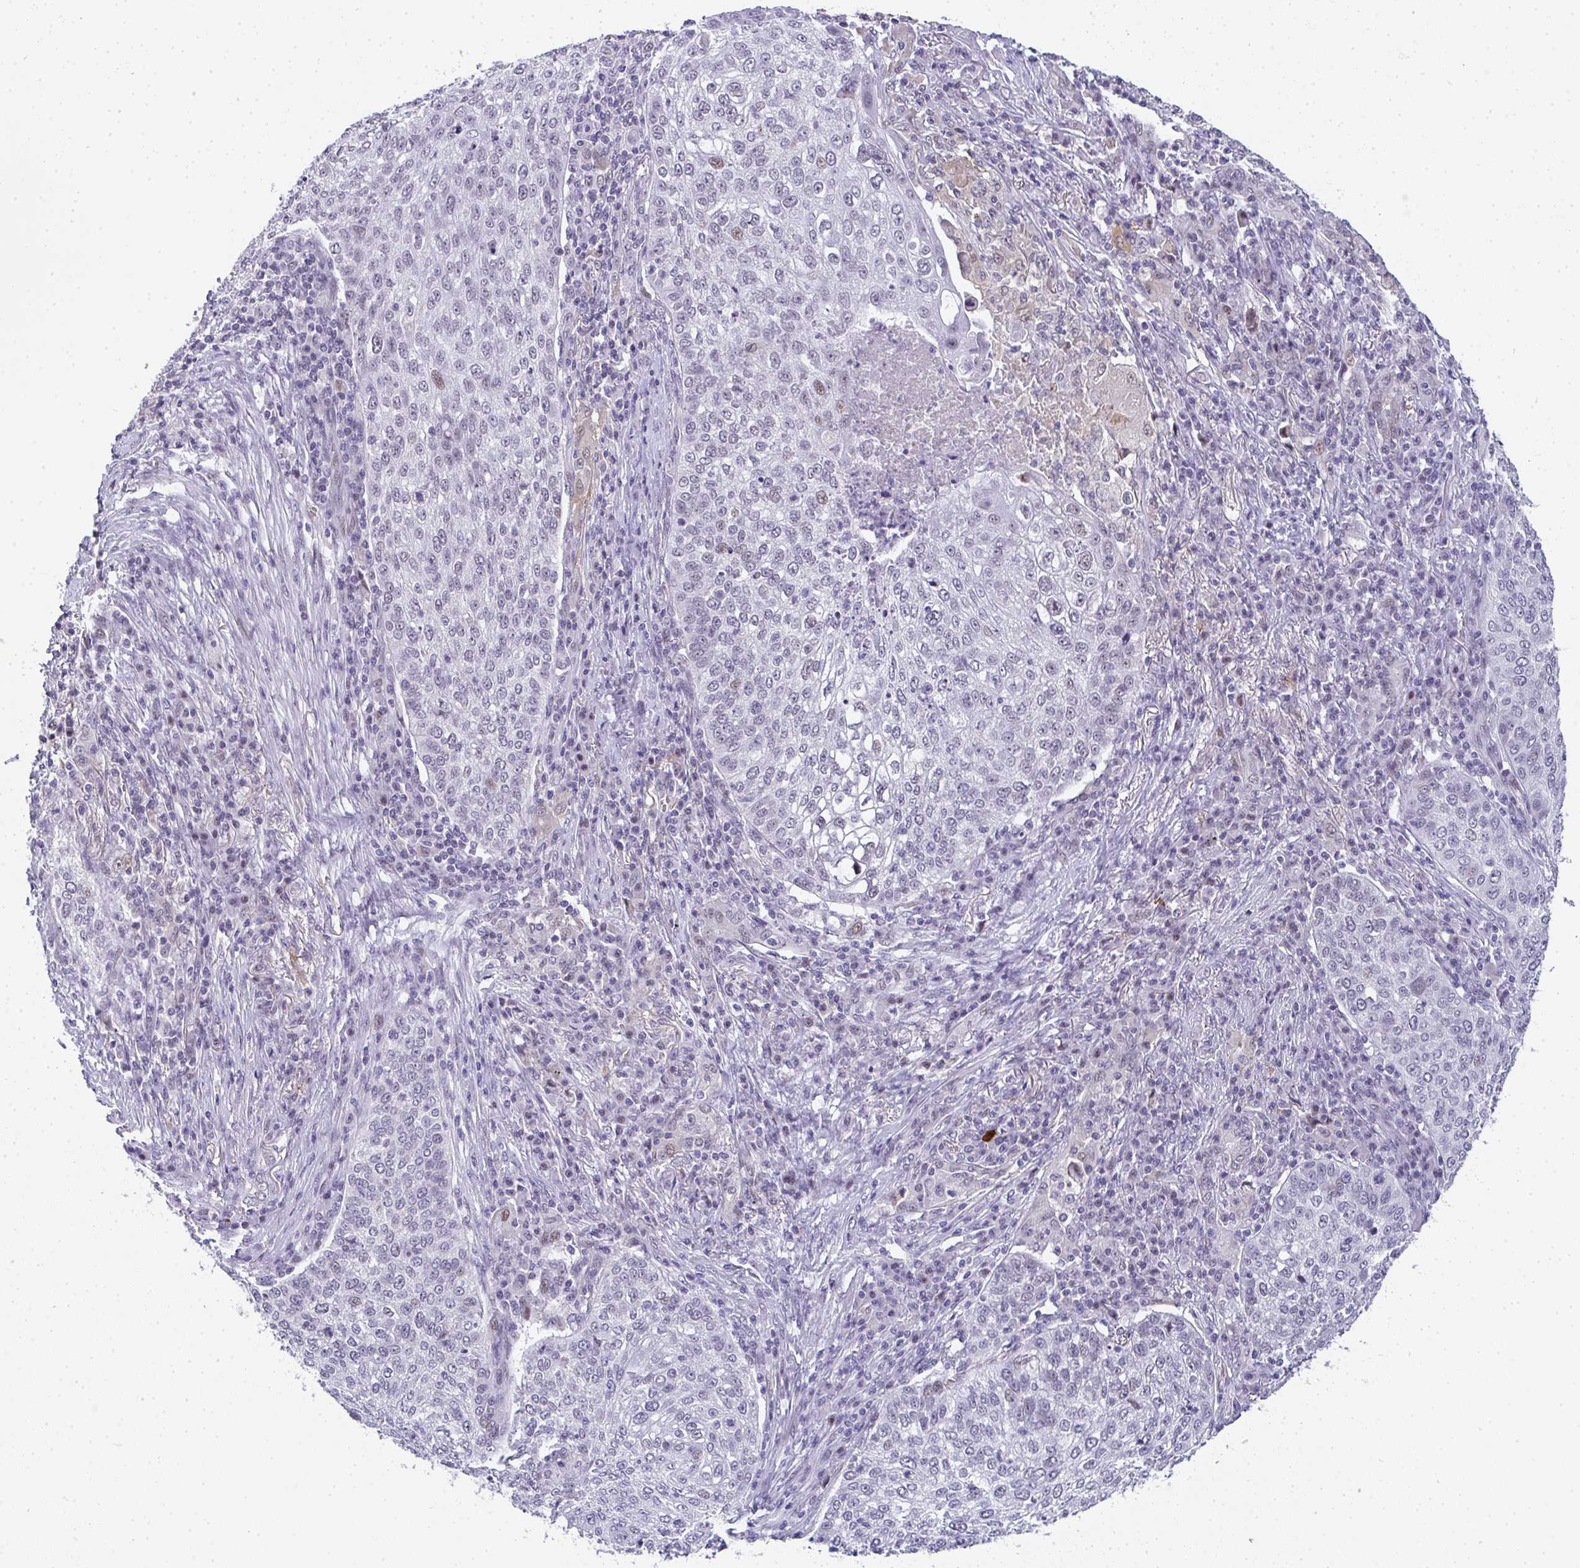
{"staining": {"intensity": "negative", "quantity": "none", "location": "none"}, "tissue": "lung cancer", "cell_type": "Tumor cells", "image_type": "cancer", "snomed": [{"axis": "morphology", "description": "Squamous cell carcinoma, NOS"}, {"axis": "topography", "description": "Lung"}], "caption": "Lung cancer was stained to show a protein in brown. There is no significant positivity in tumor cells.", "gene": "TNMD", "patient": {"sex": "male", "age": 63}}